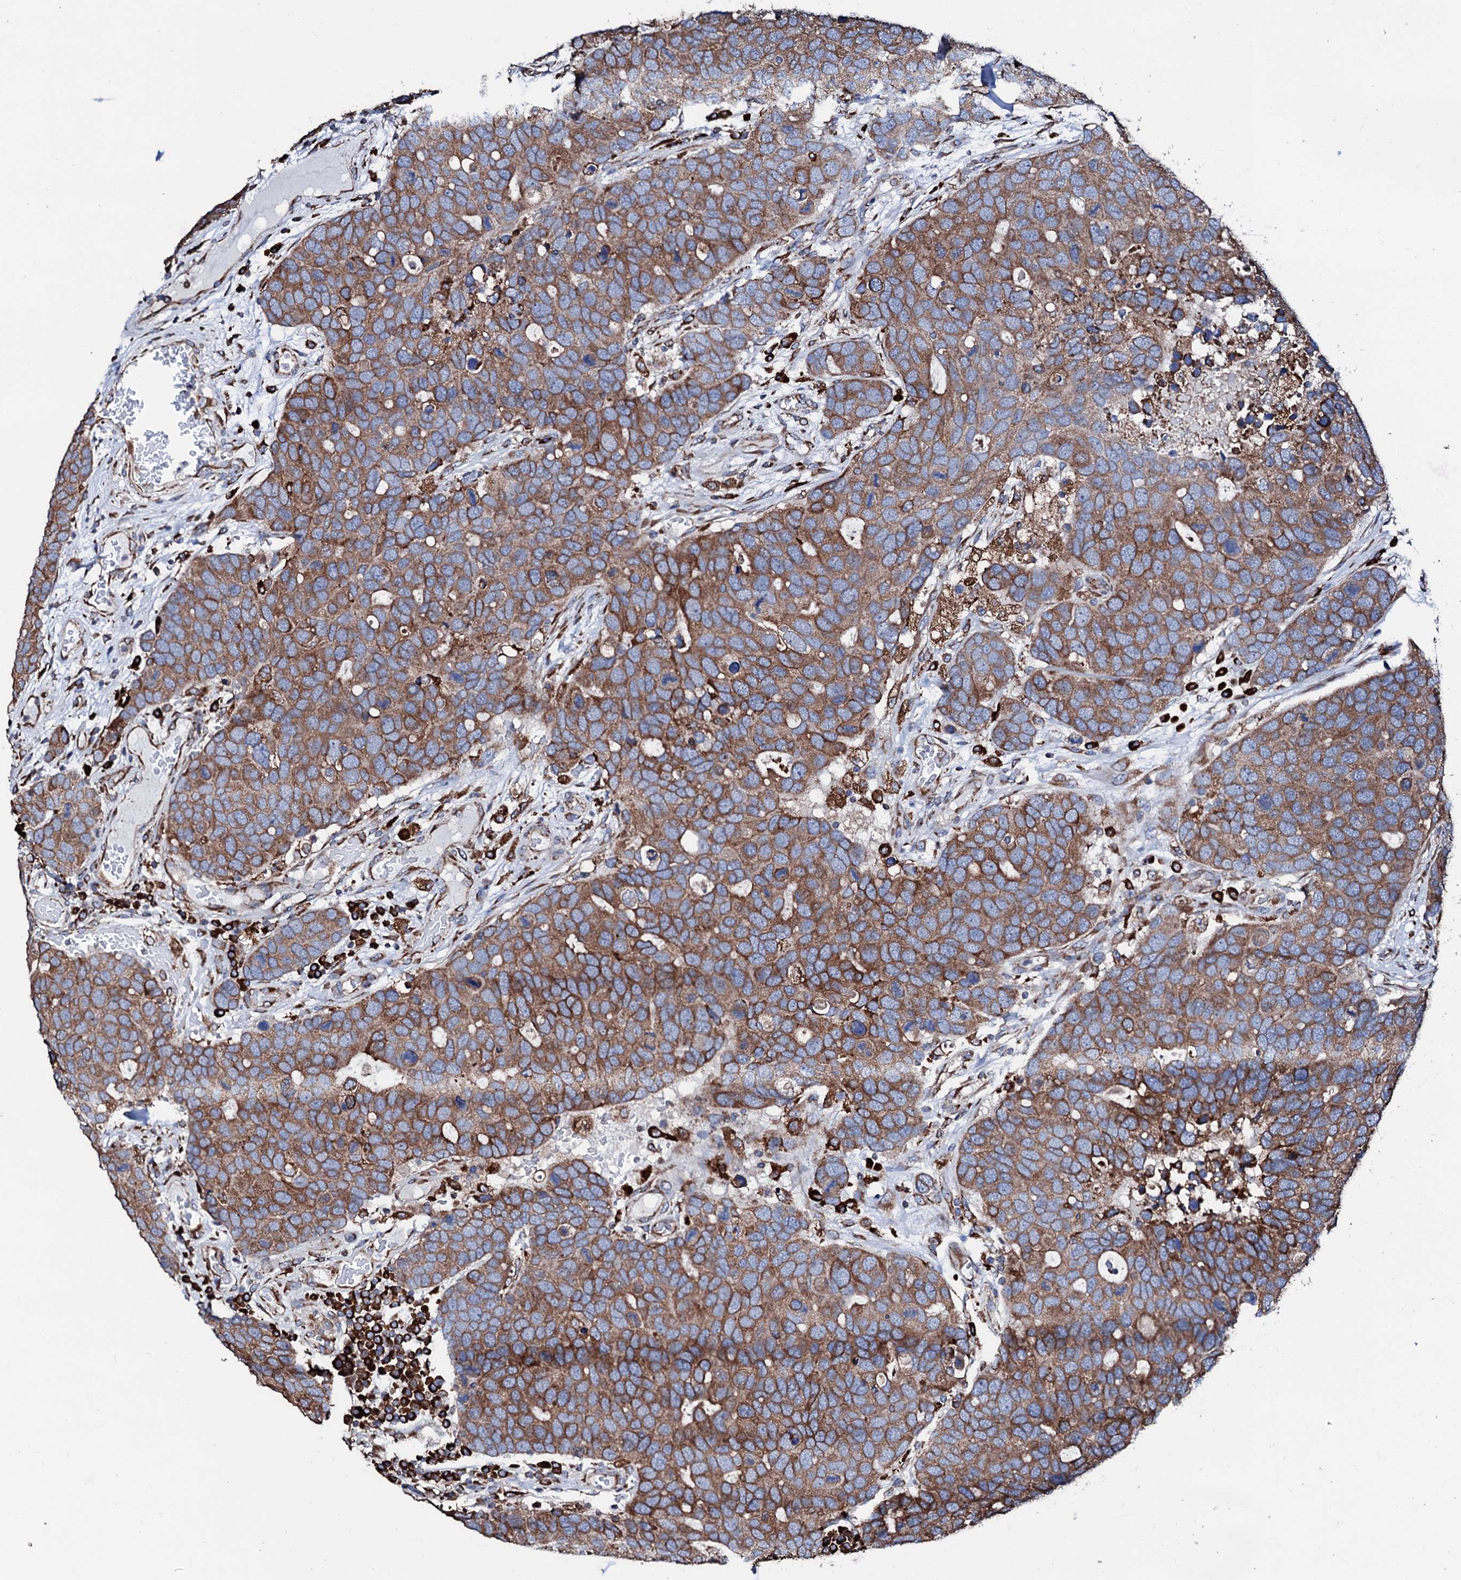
{"staining": {"intensity": "moderate", "quantity": ">75%", "location": "cytoplasmic/membranous"}, "tissue": "breast cancer", "cell_type": "Tumor cells", "image_type": "cancer", "snomed": [{"axis": "morphology", "description": "Duct carcinoma"}, {"axis": "topography", "description": "Breast"}], "caption": "Breast cancer stained with immunohistochemistry (IHC) exhibits moderate cytoplasmic/membranous staining in approximately >75% of tumor cells.", "gene": "AMDHD1", "patient": {"sex": "female", "age": 83}}